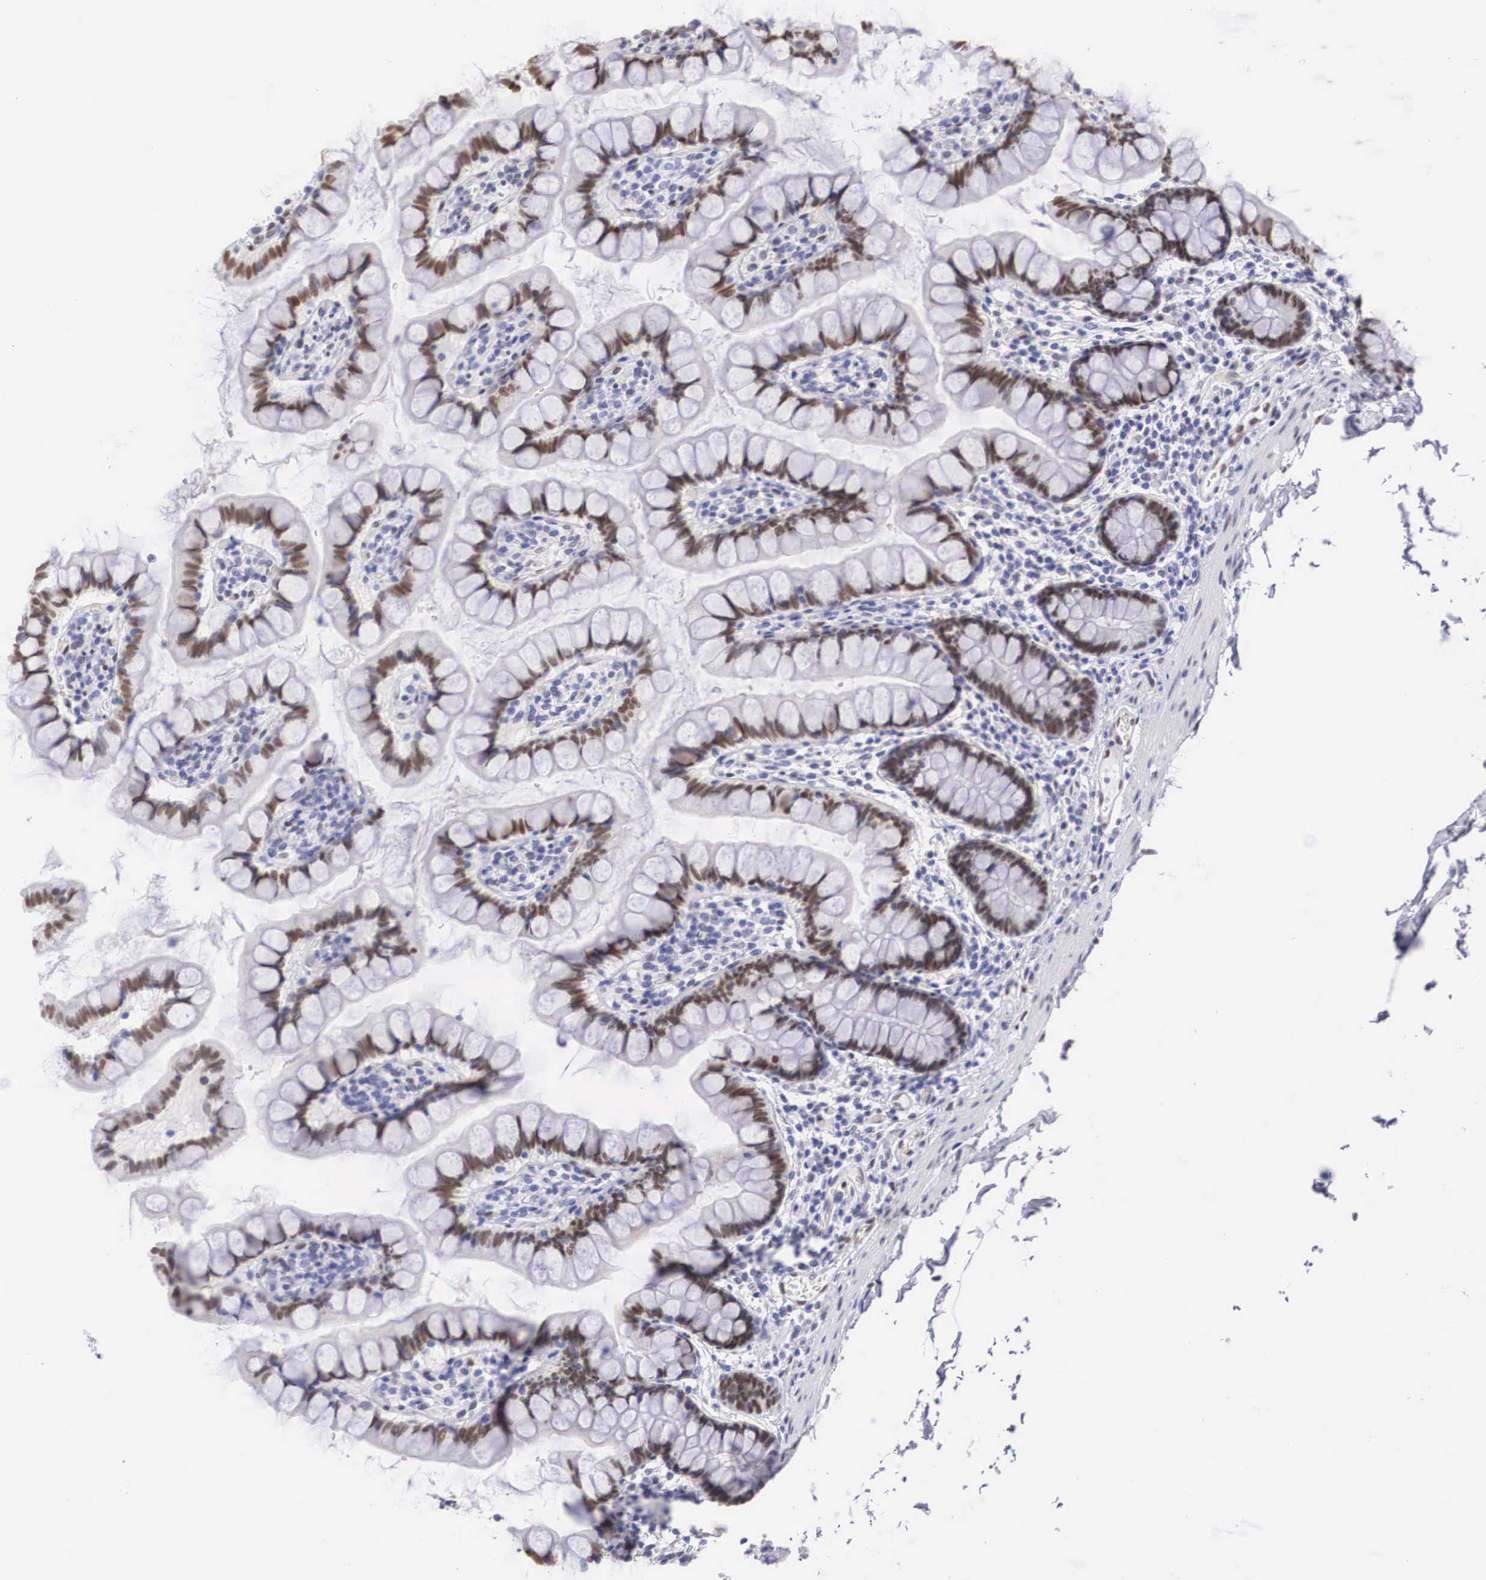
{"staining": {"intensity": "moderate", "quantity": ">75%", "location": "cytoplasmic/membranous"}, "tissue": "colon", "cell_type": "Endothelial cells", "image_type": "normal", "snomed": [{"axis": "morphology", "description": "Normal tissue, NOS"}, {"axis": "topography", "description": "Colon"}], "caption": "Brown immunohistochemical staining in unremarkable human colon exhibits moderate cytoplasmic/membranous expression in approximately >75% of endothelial cells. (DAB IHC with brightfield microscopy, high magnification).", "gene": "HMGN5", "patient": {"sex": "male", "age": 54}}